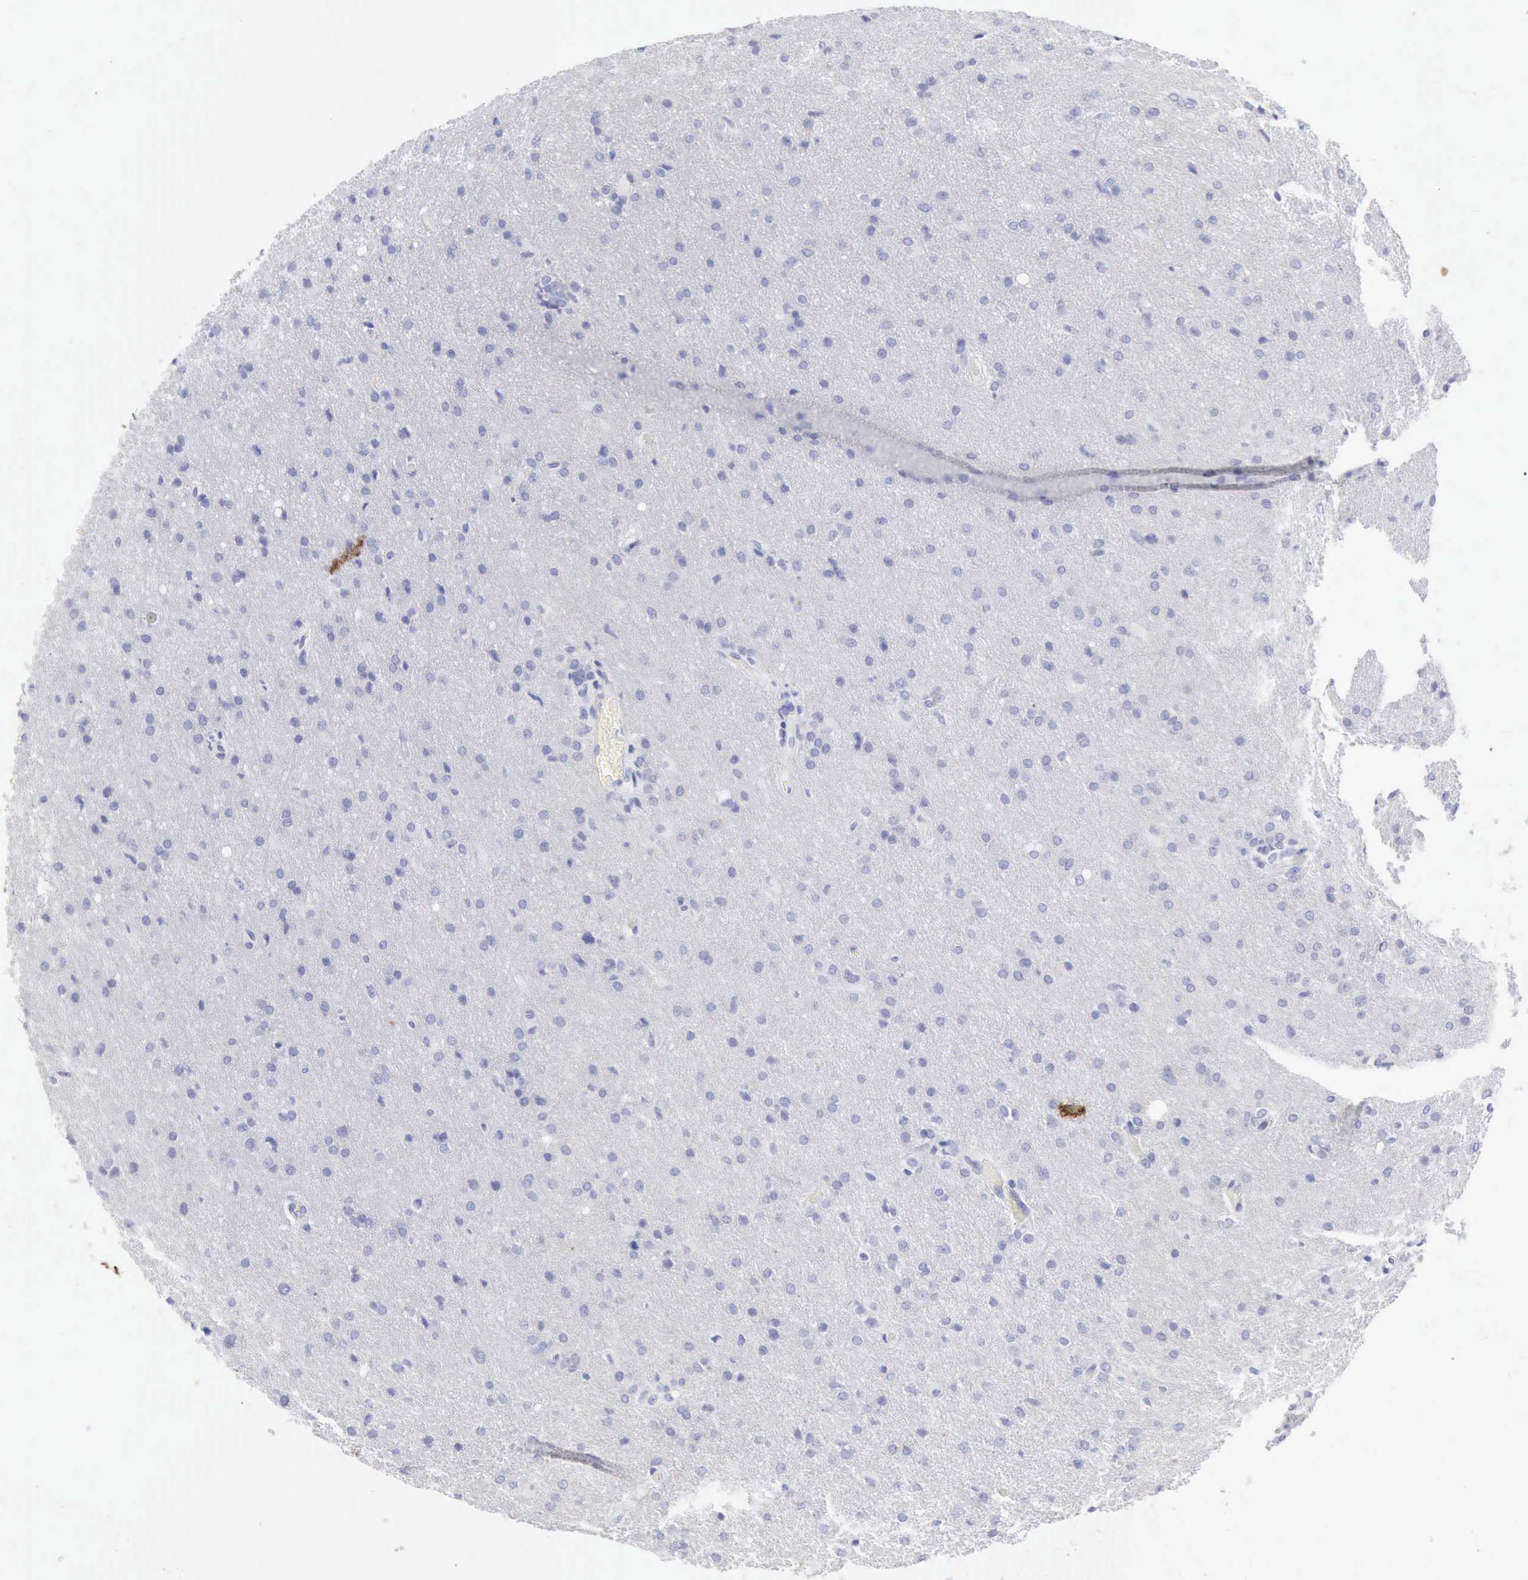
{"staining": {"intensity": "negative", "quantity": "none", "location": "none"}, "tissue": "glioma", "cell_type": "Tumor cells", "image_type": "cancer", "snomed": [{"axis": "morphology", "description": "Glioma, malignant, High grade"}, {"axis": "topography", "description": "Brain"}], "caption": "The immunohistochemistry (IHC) image has no significant positivity in tumor cells of glioma tissue.", "gene": "KRT10", "patient": {"sex": "male", "age": 68}}